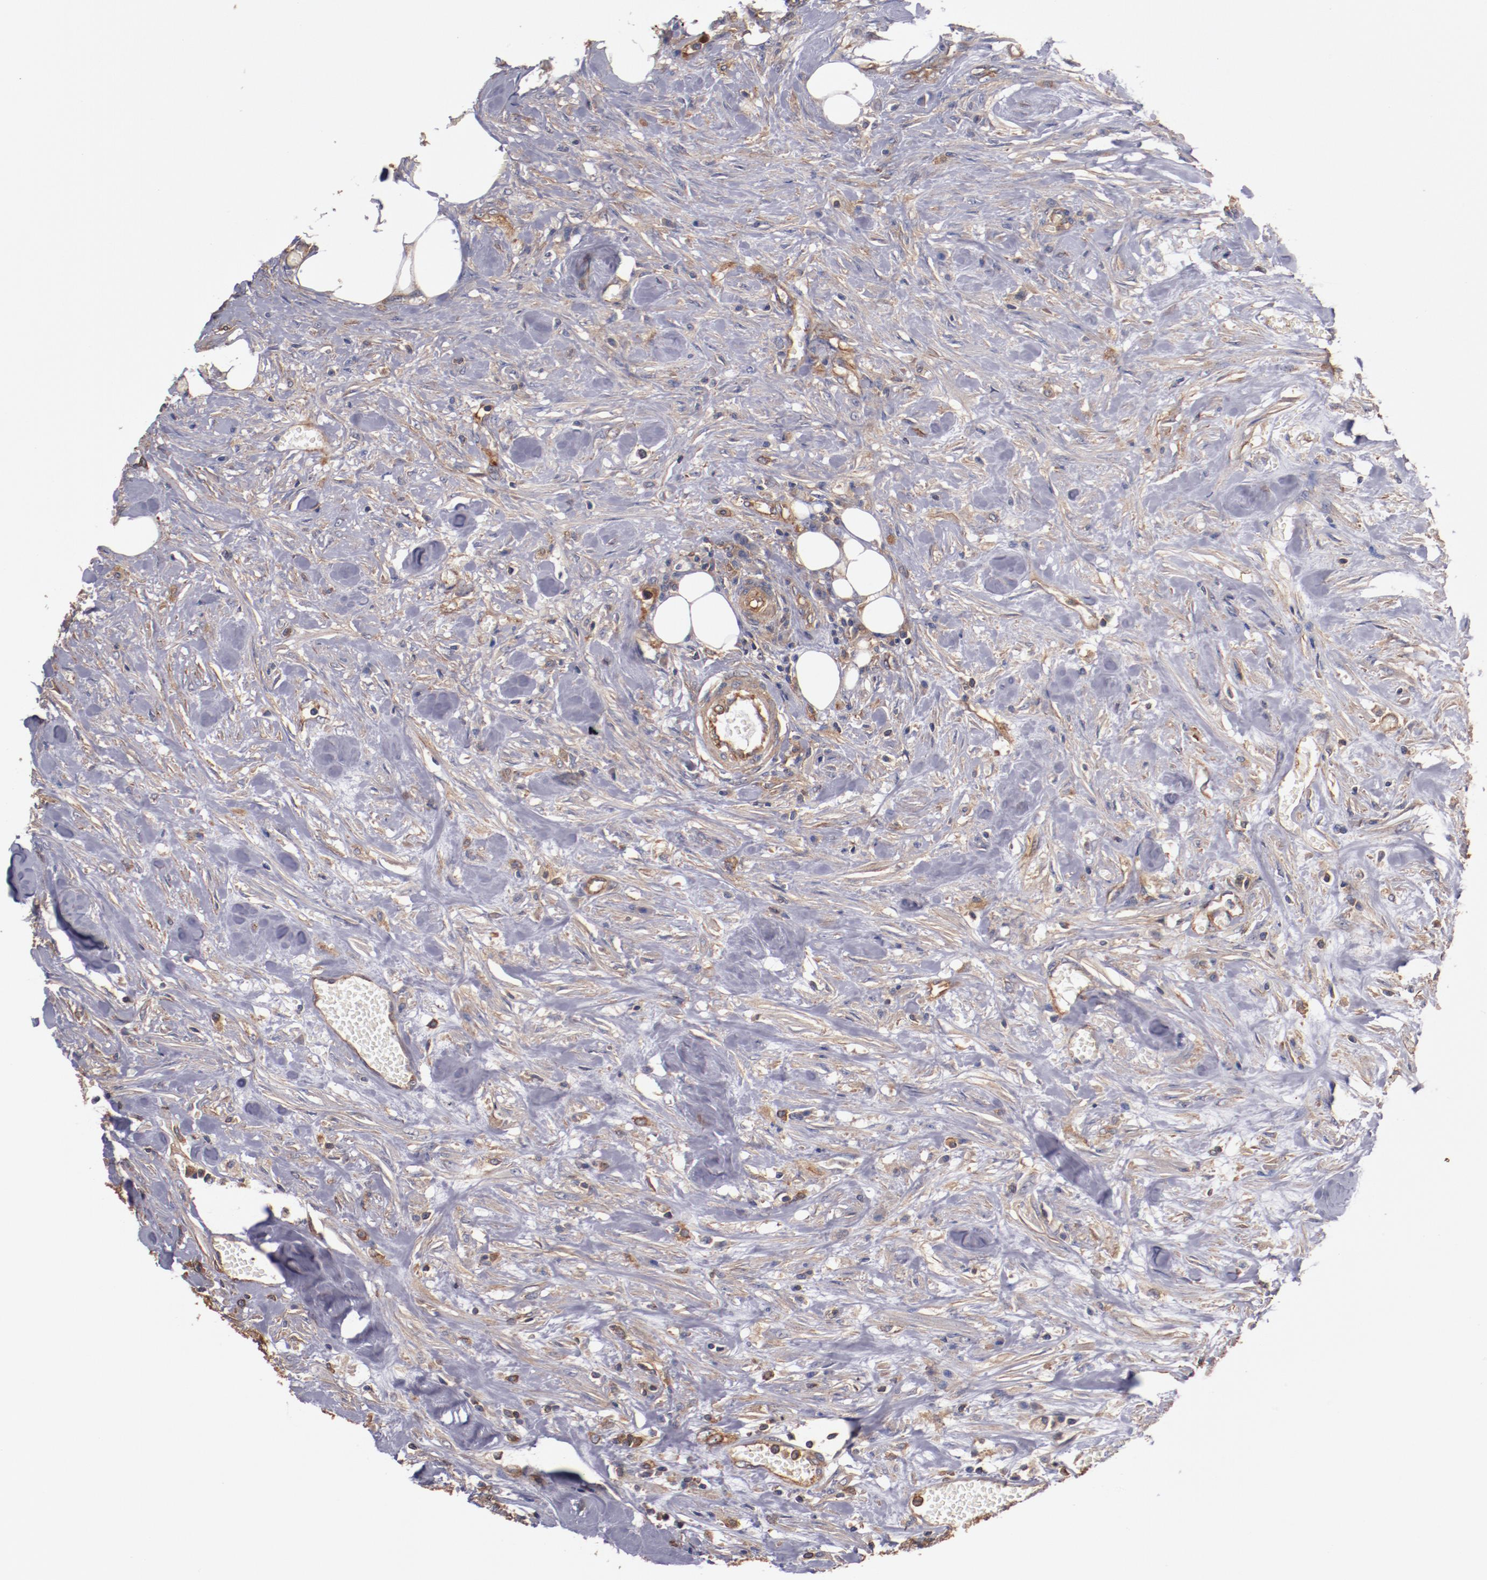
{"staining": {"intensity": "moderate", "quantity": ">75%", "location": "cytoplasmic/membranous"}, "tissue": "urothelial cancer", "cell_type": "Tumor cells", "image_type": "cancer", "snomed": [{"axis": "morphology", "description": "Urothelial carcinoma, High grade"}, {"axis": "topography", "description": "Urinary bladder"}], "caption": "There is medium levels of moderate cytoplasmic/membranous expression in tumor cells of high-grade urothelial carcinoma, as demonstrated by immunohistochemical staining (brown color).", "gene": "TMOD3", "patient": {"sex": "male", "age": 74}}